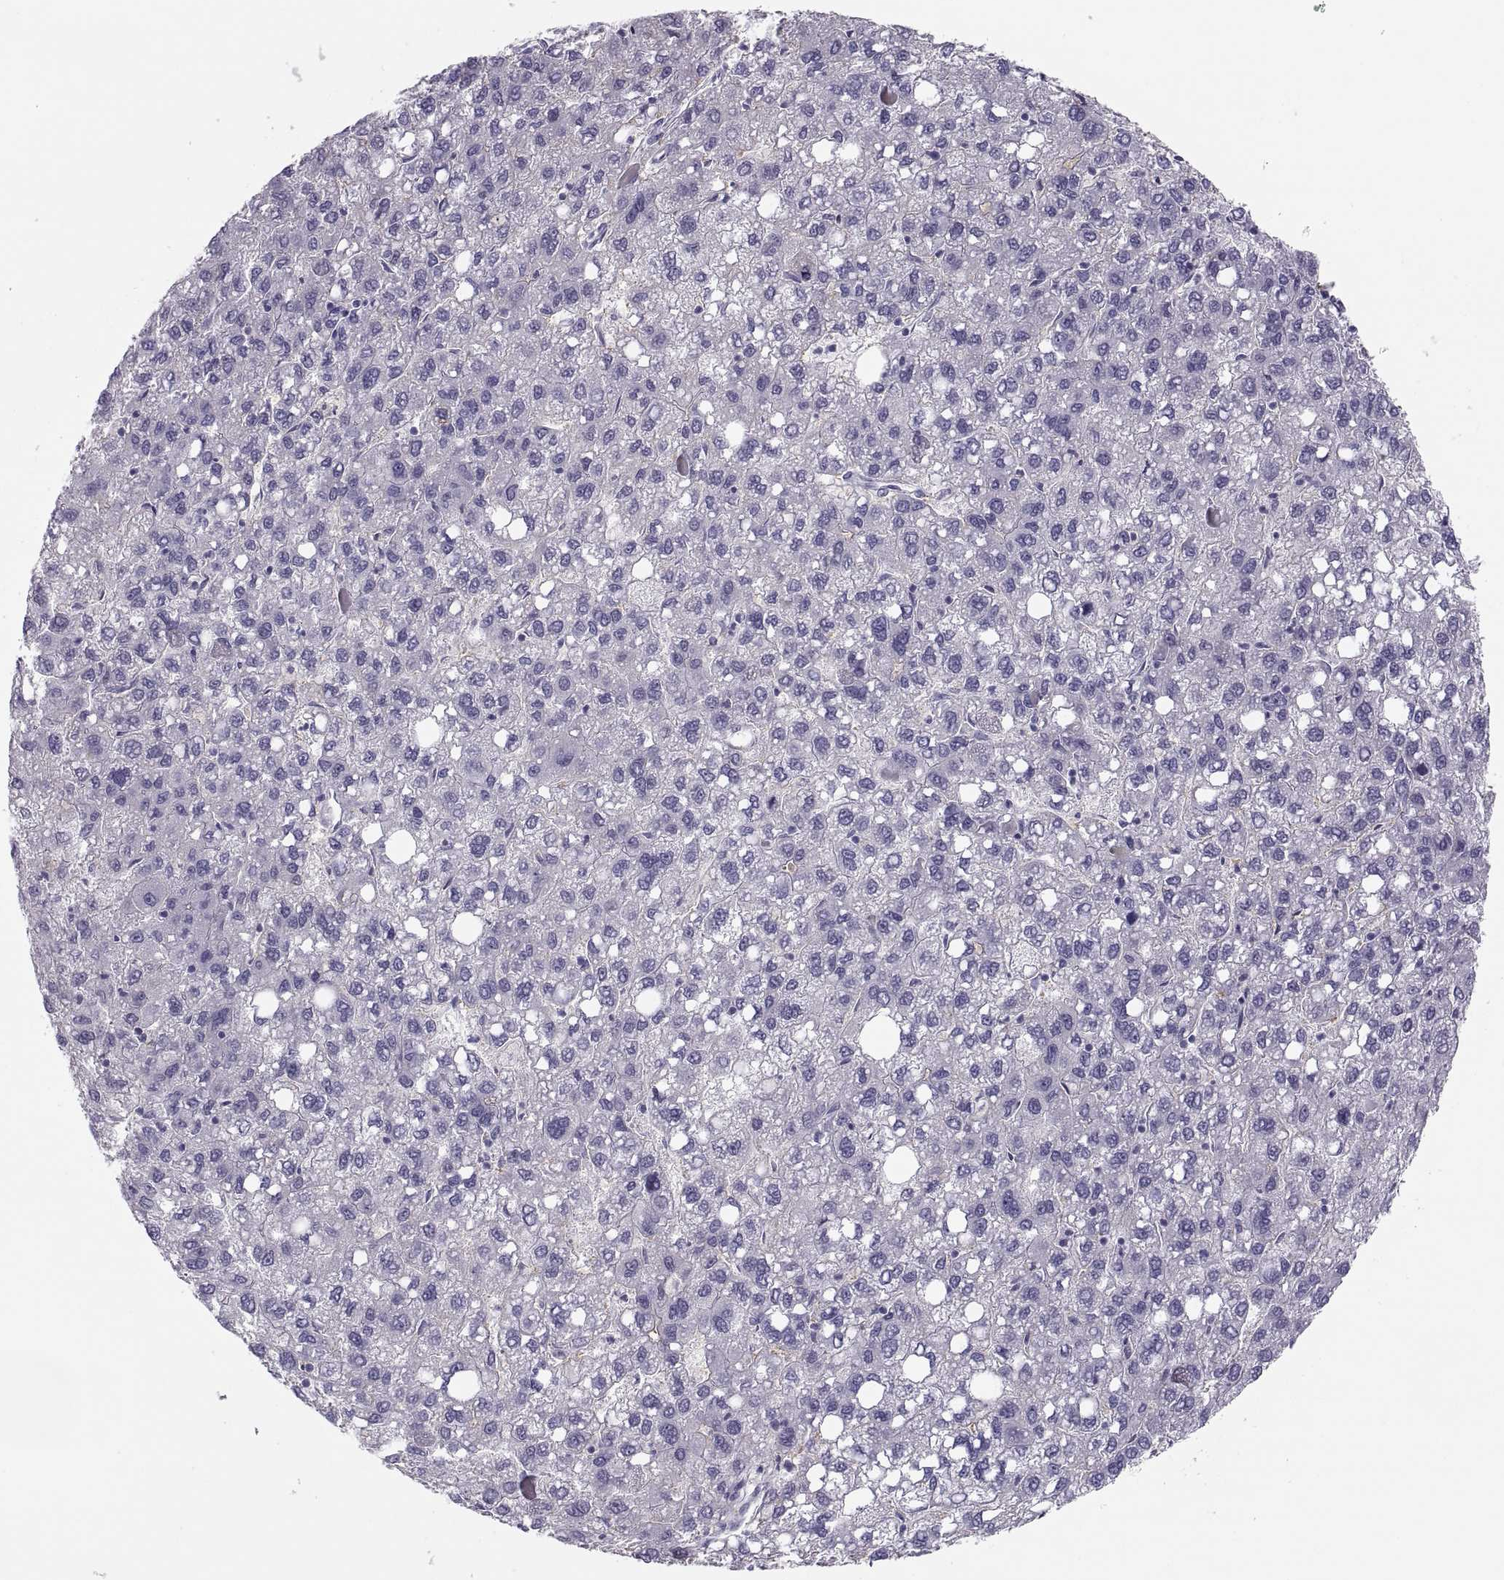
{"staining": {"intensity": "negative", "quantity": "none", "location": "none"}, "tissue": "liver cancer", "cell_type": "Tumor cells", "image_type": "cancer", "snomed": [{"axis": "morphology", "description": "Carcinoma, Hepatocellular, NOS"}, {"axis": "topography", "description": "Liver"}], "caption": "Tumor cells are negative for brown protein staining in liver hepatocellular carcinoma.", "gene": "MAGEB2", "patient": {"sex": "female", "age": 82}}